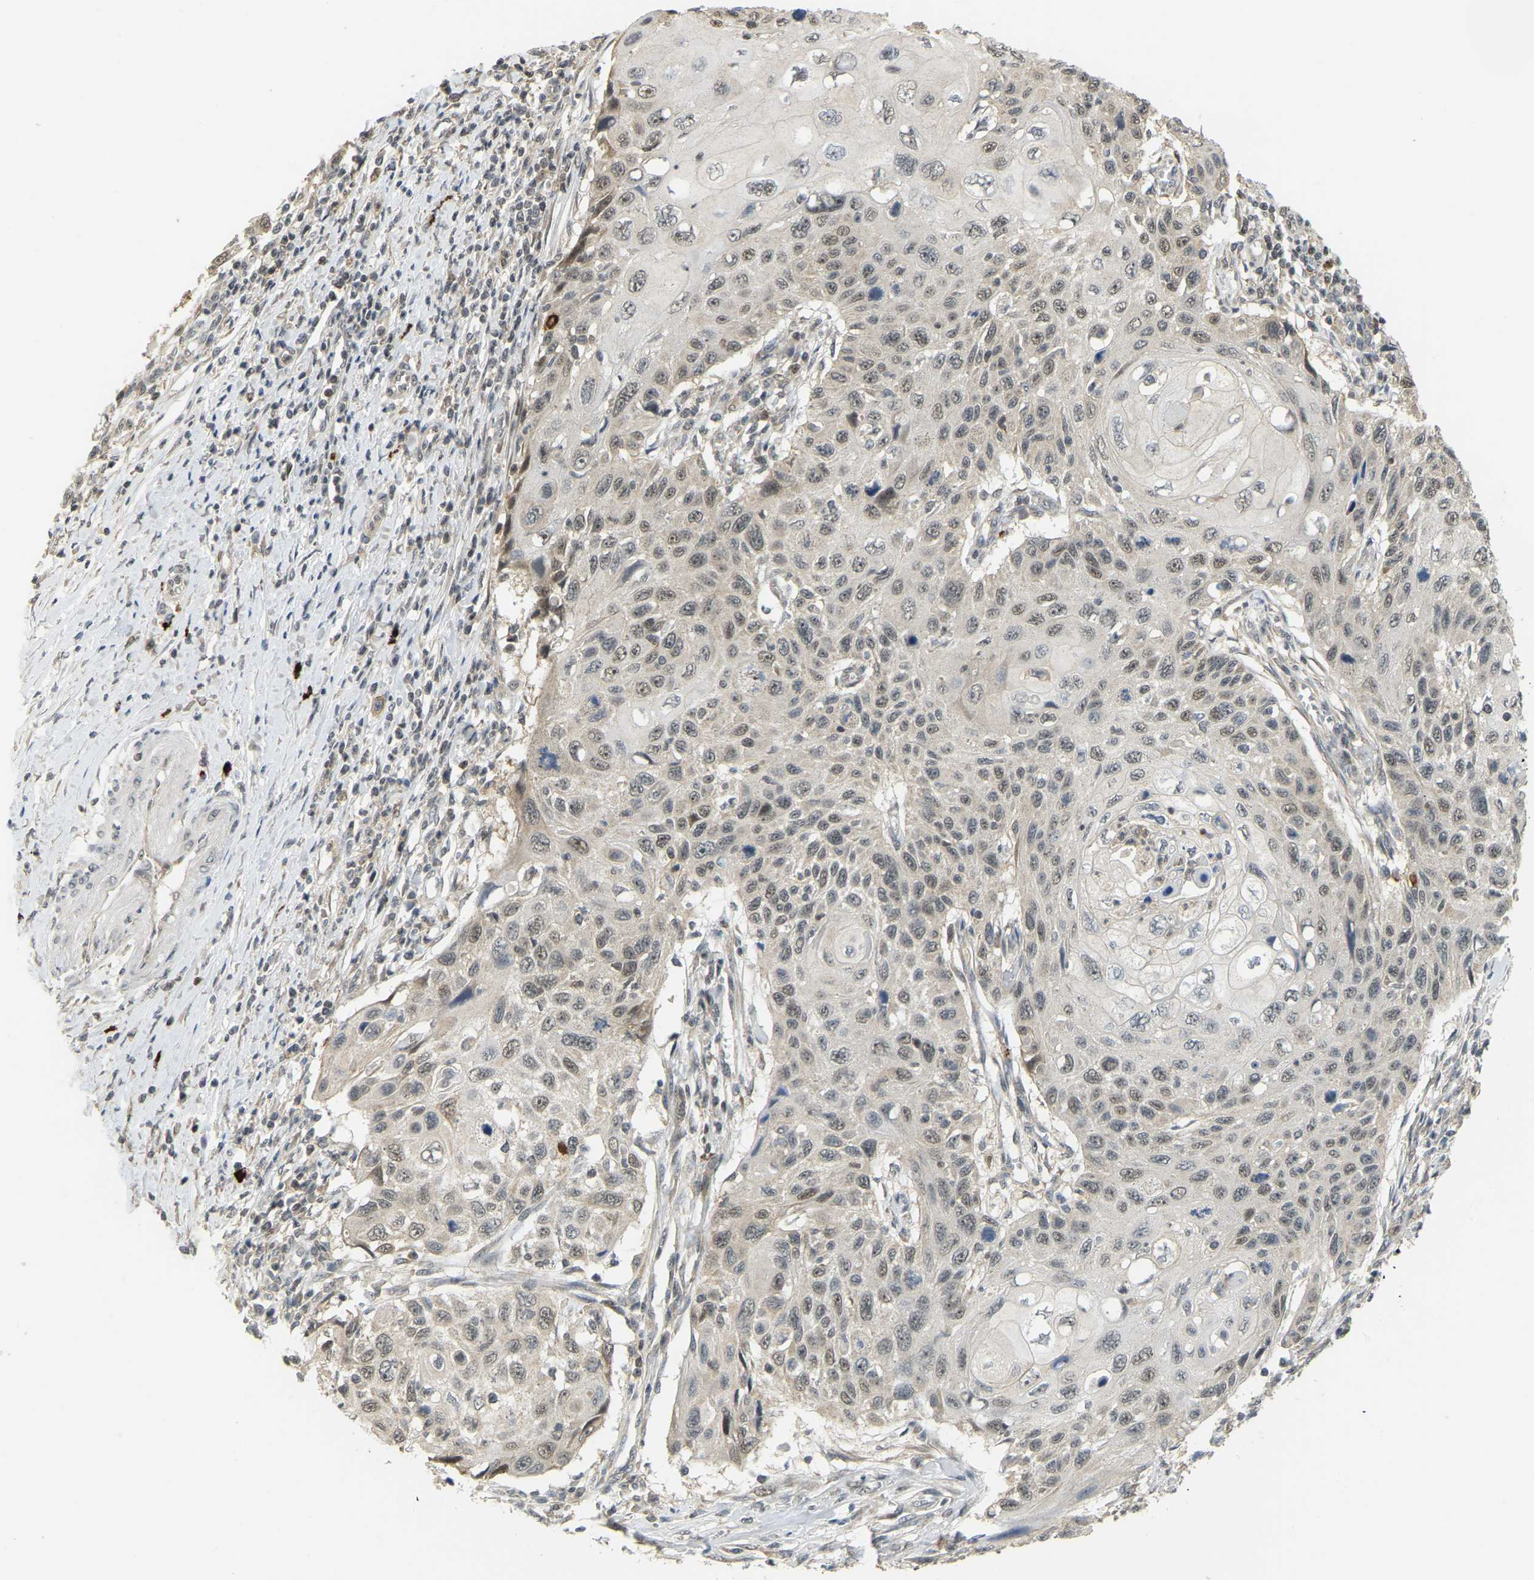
{"staining": {"intensity": "moderate", "quantity": "25%-75%", "location": "nuclear"}, "tissue": "cervical cancer", "cell_type": "Tumor cells", "image_type": "cancer", "snomed": [{"axis": "morphology", "description": "Squamous cell carcinoma, NOS"}, {"axis": "topography", "description": "Cervix"}], "caption": "Cervical cancer (squamous cell carcinoma) was stained to show a protein in brown. There is medium levels of moderate nuclear staining in approximately 25%-75% of tumor cells.", "gene": "BRF2", "patient": {"sex": "female", "age": 70}}